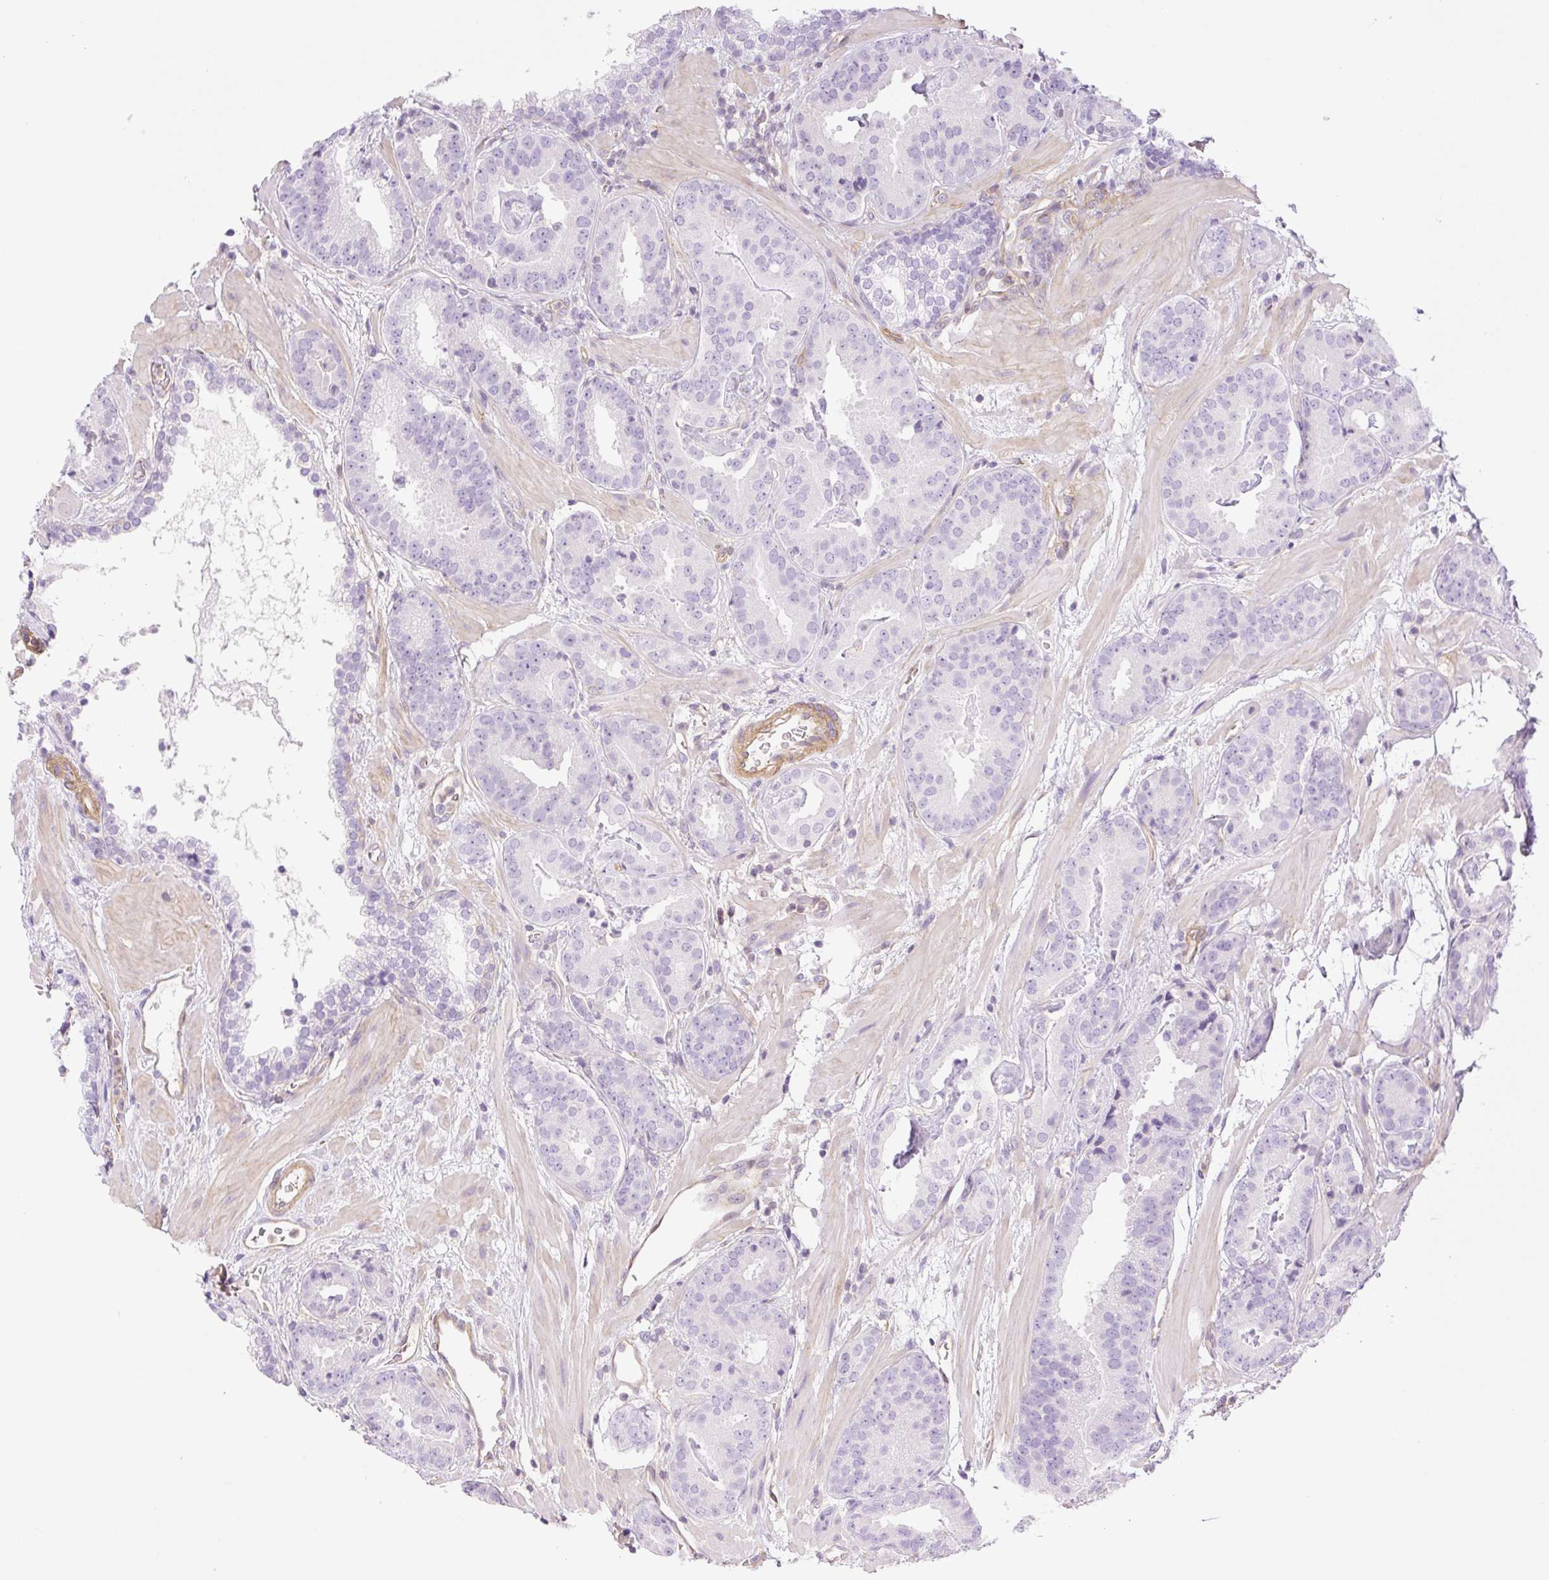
{"staining": {"intensity": "negative", "quantity": "none", "location": "none"}, "tissue": "prostate cancer", "cell_type": "Tumor cells", "image_type": "cancer", "snomed": [{"axis": "morphology", "description": "Adenocarcinoma, Low grade"}, {"axis": "topography", "description": "Prostate"}], "caption": "Tumor cells are negative for protein expression in human prostate cancer (adenocarcinoma (low-grade)).", "gene": "EHD3", "patient": {"sex": "male", "age": 62}}